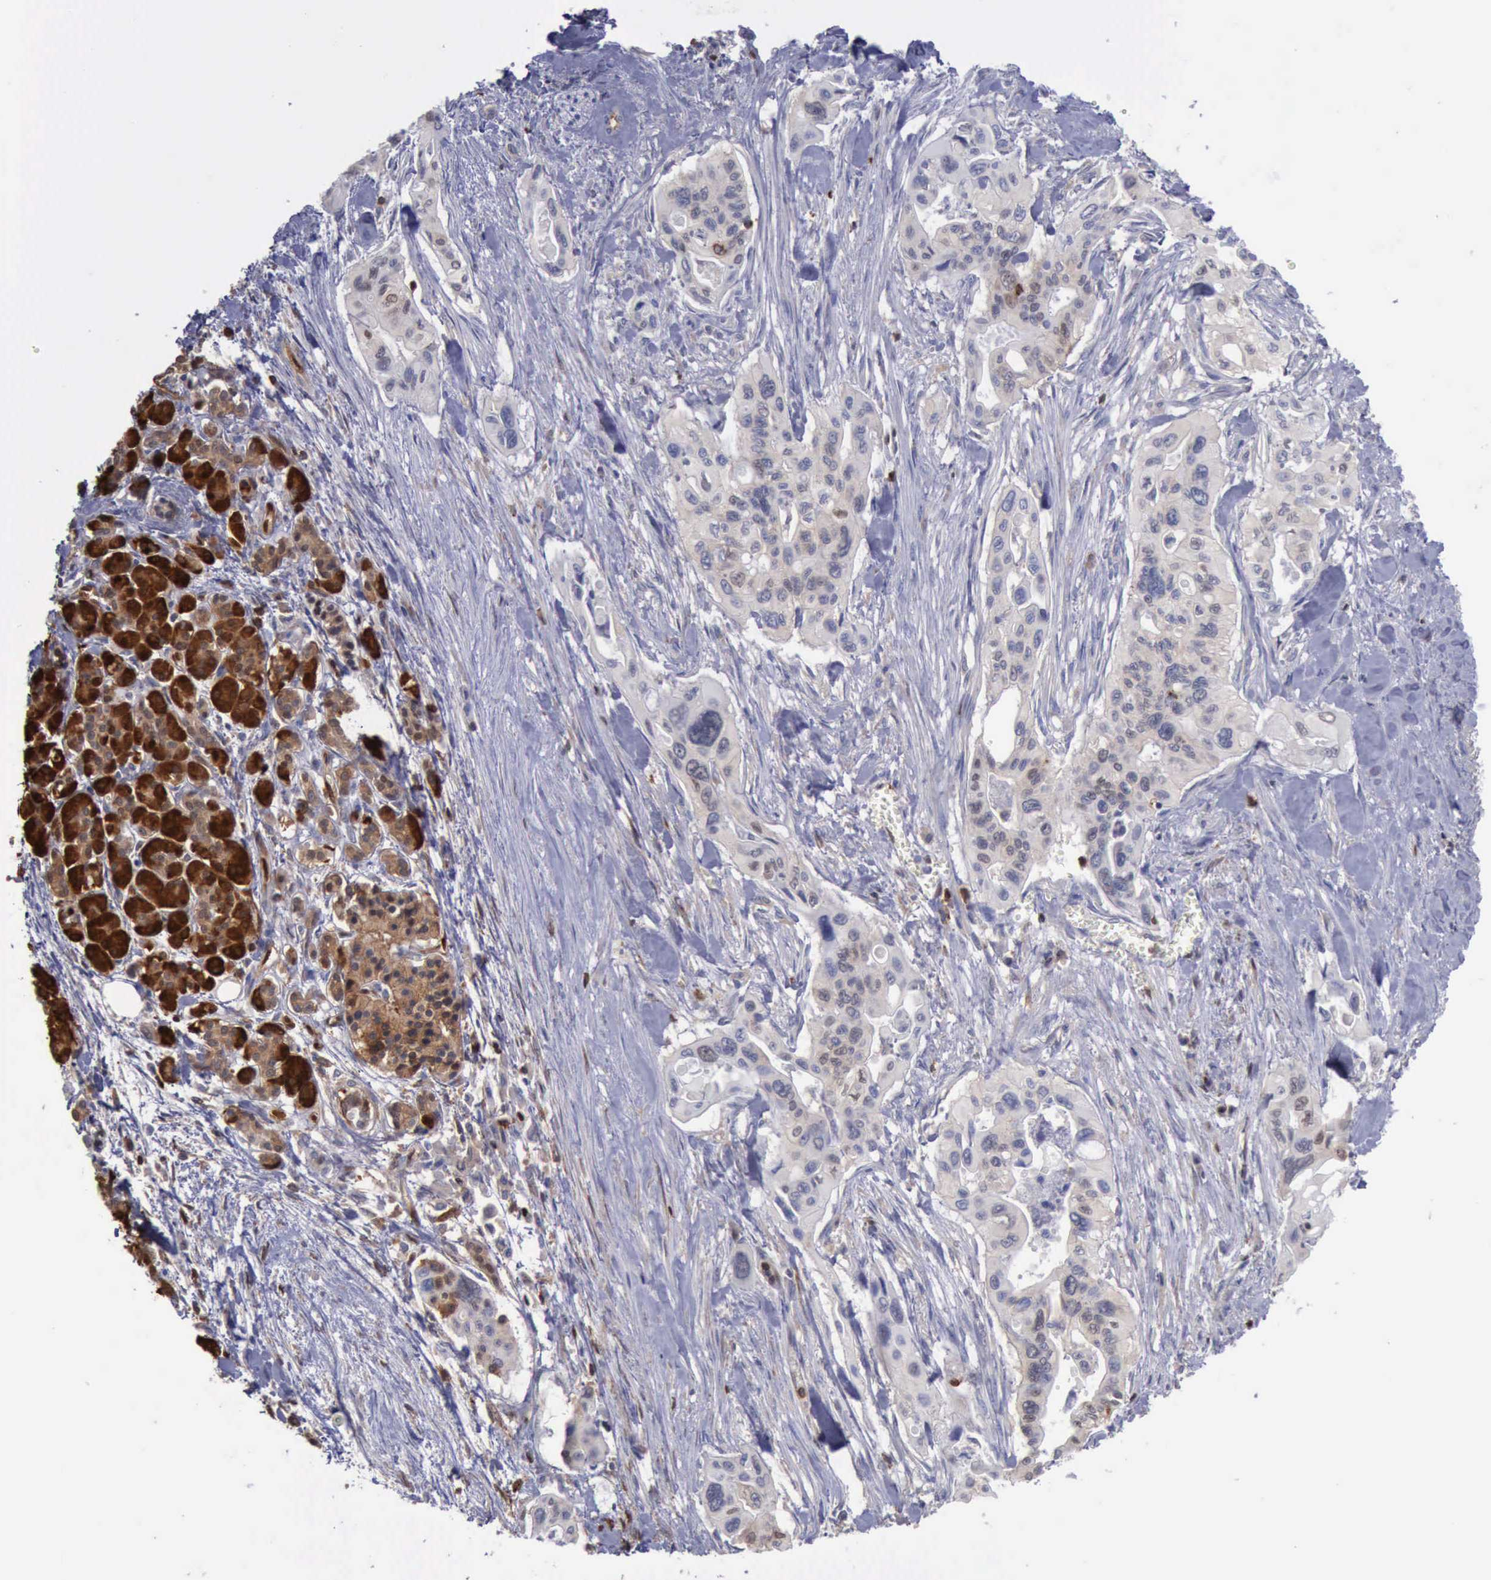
{"staining": {"intensity": "weak", "quantity": "25%-75%", "location": "cytoplasmic/membranous"}, "tissue": "pancreatic cancer", "cell_type": "Tumor cells", "image_type": "cancer", "snomed": [{"axis": "morphology", "description": "Adenocarcinoma, NOS"}, {"axis": "topography", "description": "Pancreas"}], "caption": "High-magnification brightfield microscopy of adenocarcinoma (pancreatic) stained with DAB (brown) and counterstained with hematoxylin (blue). tumor cells exhibit weak cytoplasmic/membranous positivity is appreciated in about25%-75% of cells.", "gene": "PDCD4", "patient": {"sex": "male", "age": 77}}